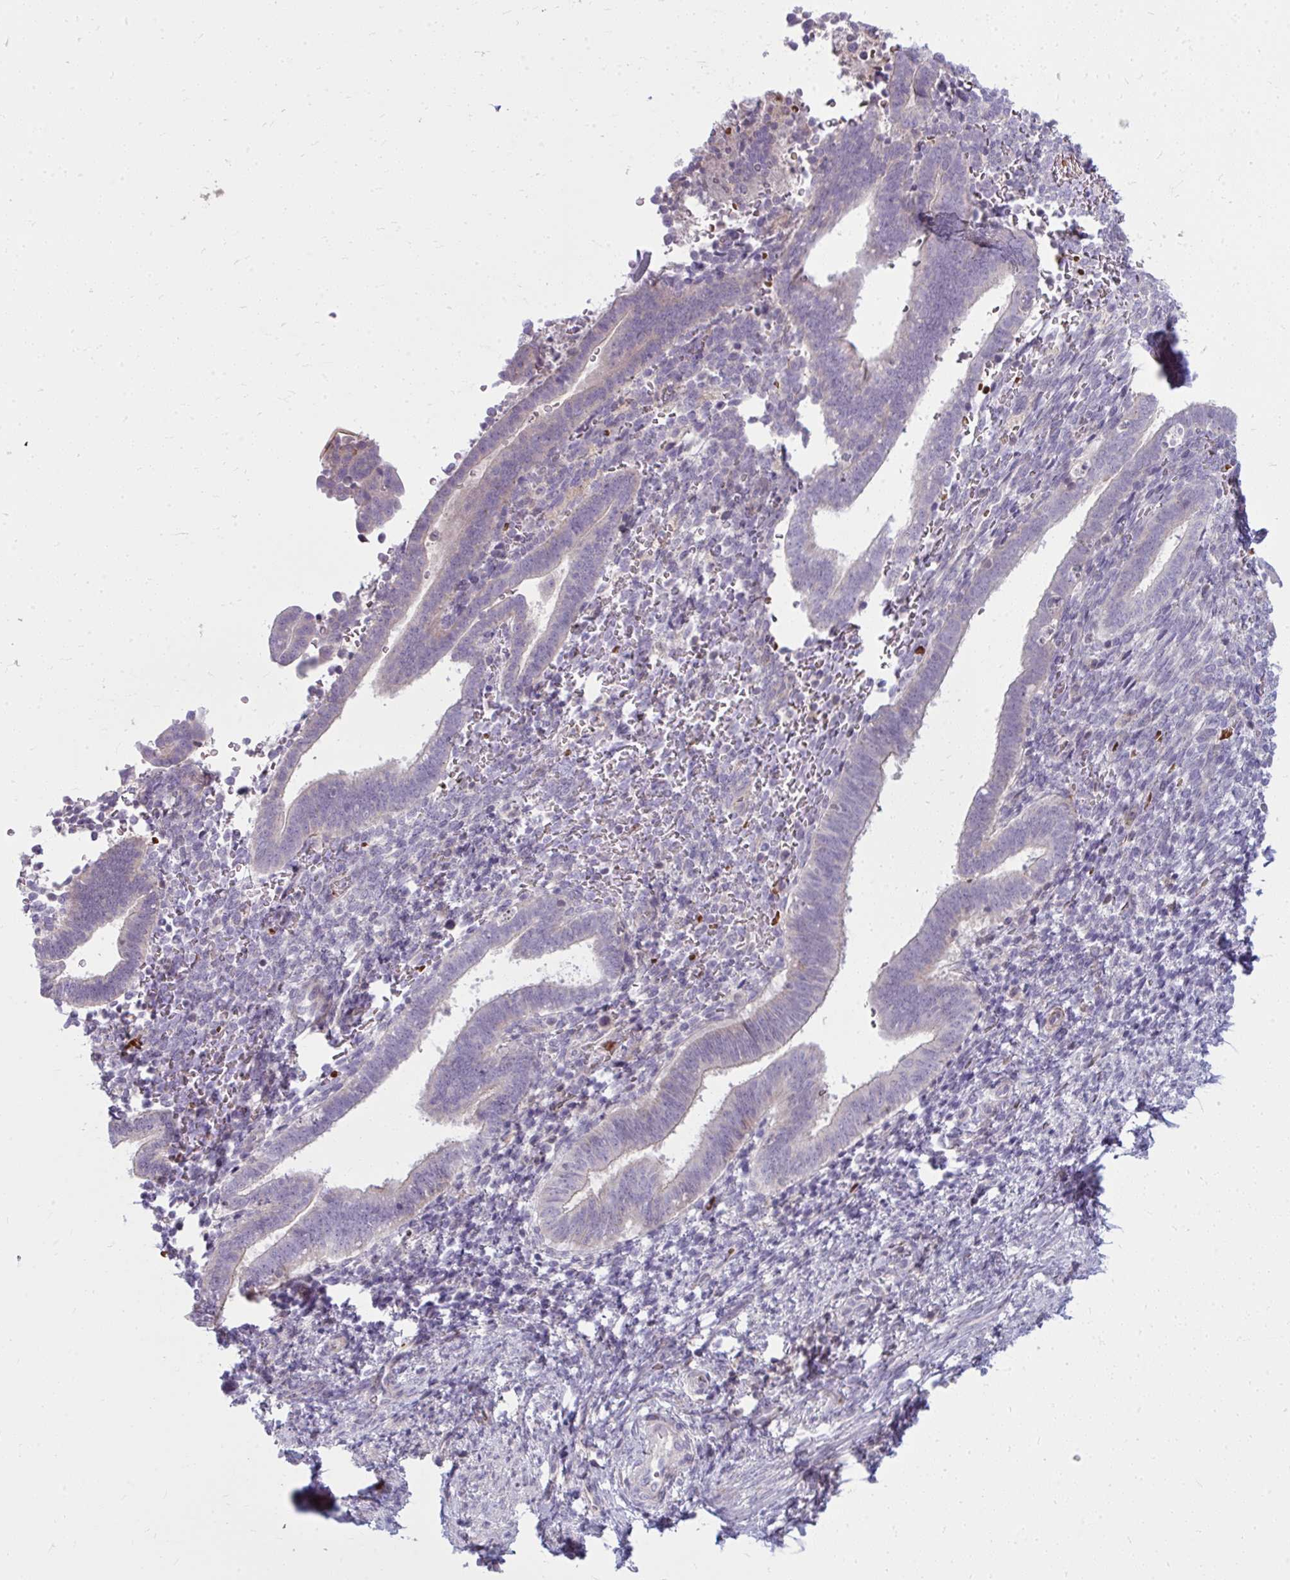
{"staining": {"intensity": "negative", "quantity": "none", "location": "none"}, "tissue": "endometrium", "cell_type": "Cells in endometrial stroma", "image_type": "normal", "snomed": [{"axis": "morphology", "description": "Normal tissue, NOS"}, {"axis": "topography", "description": "Endometrium"}], "caption": "Endometrium stained for a protein using IHC demonstrates no expression cells in endometrial stroma.", "gene": "SLC14A1", "patient": {"sex": "female", "age": 34}}